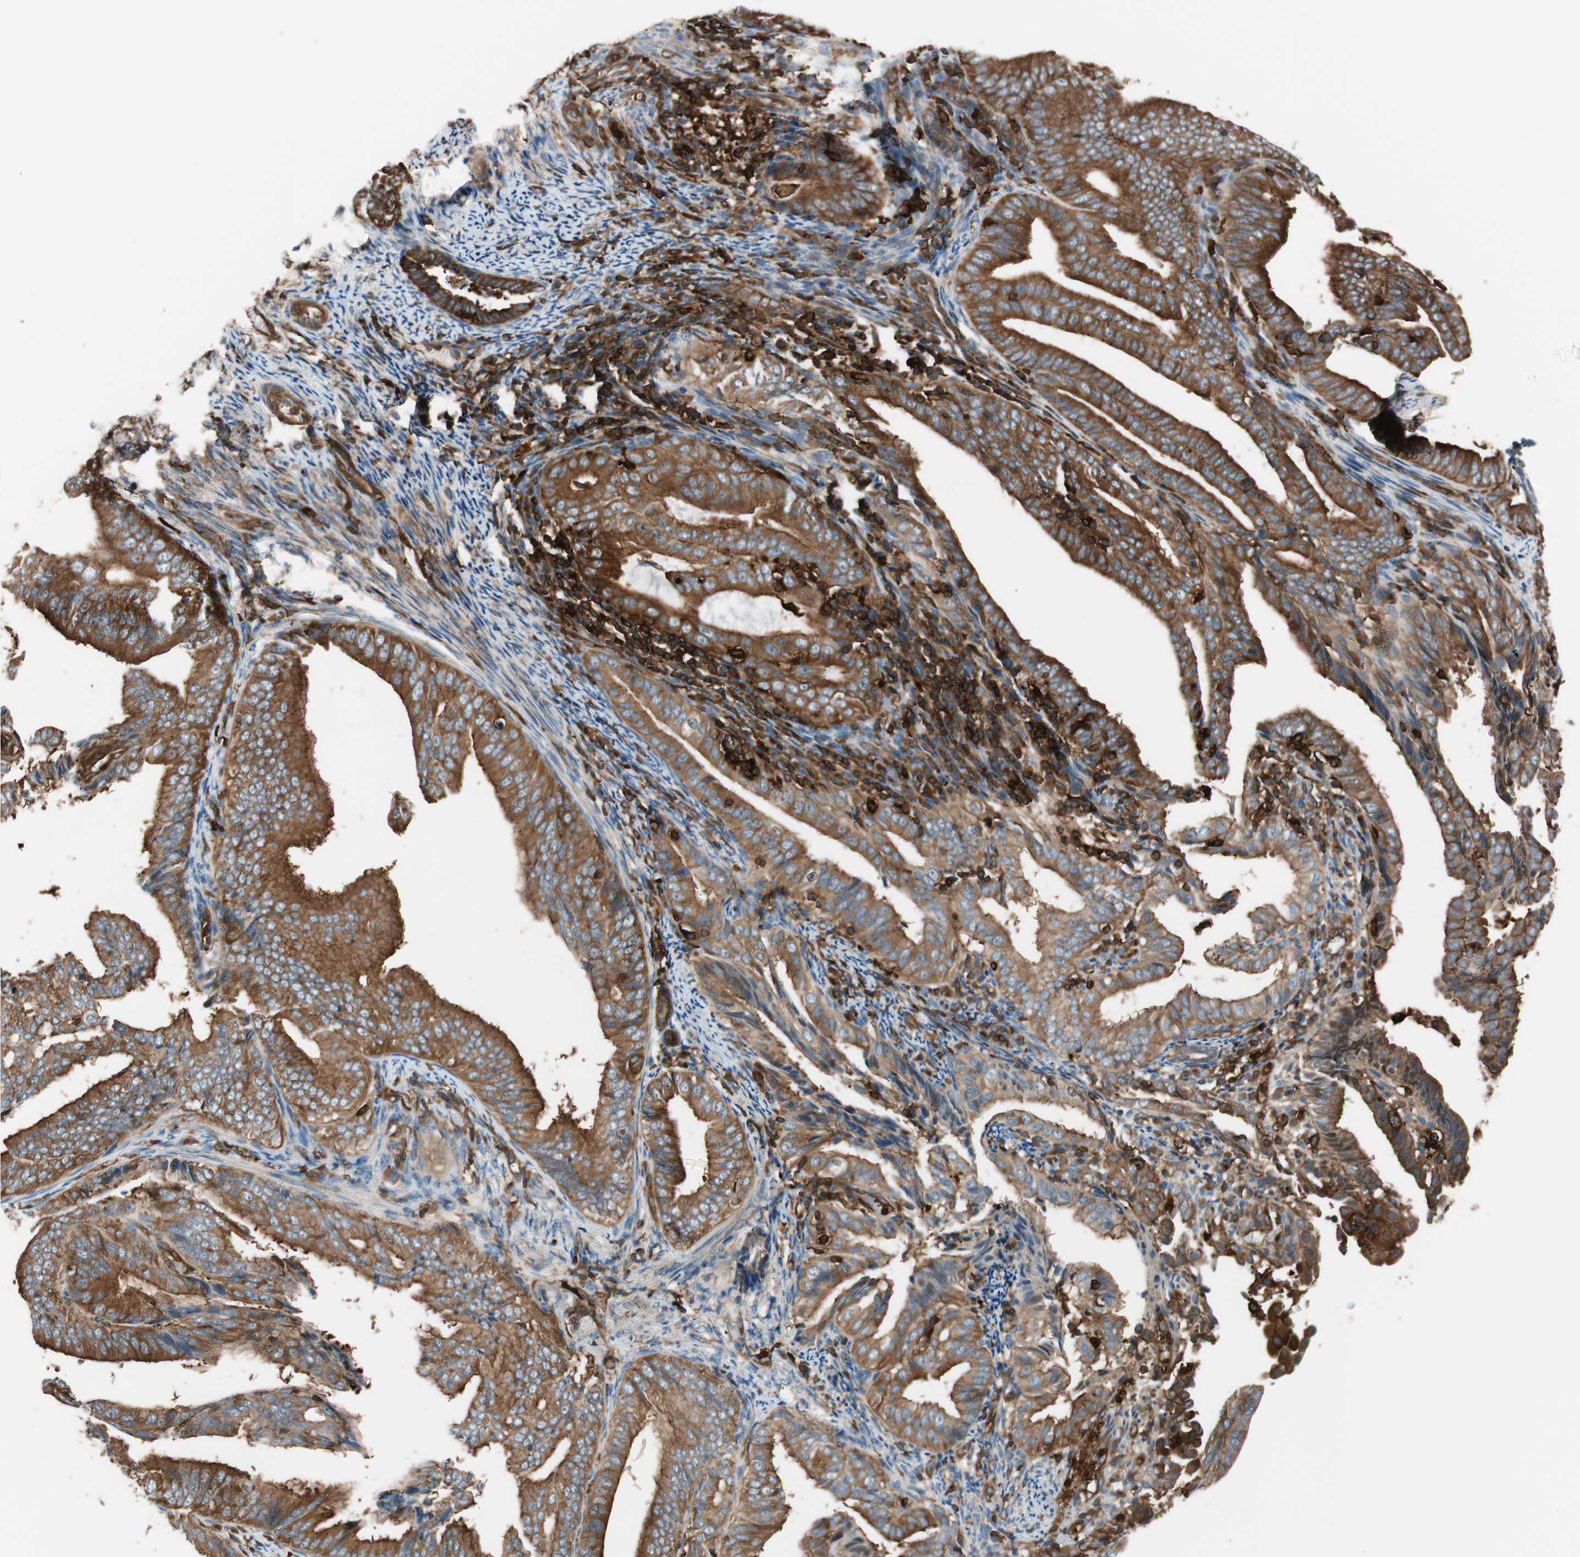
{"staining": {"intensity": "strong", "quantity": ">75%", "location": "cytoplasmic/membranous"}, "tissue": "endometrial cancer", "cell_type": "Tumor cells", "image_type": "cancer", "snomed": [{"axis": "morphology", "description": "Adenocarcinoma, NOS"}, {"axis": "topography", "description": "Endometrium"}], "caption": "Endometrial cancer stained with a brown dye exhibits strong cytoplasmic/membranous positive positivity in about >75% of tumor cells.", "gene": "VASP", "patient": {"sex": "female", "age": 58}}